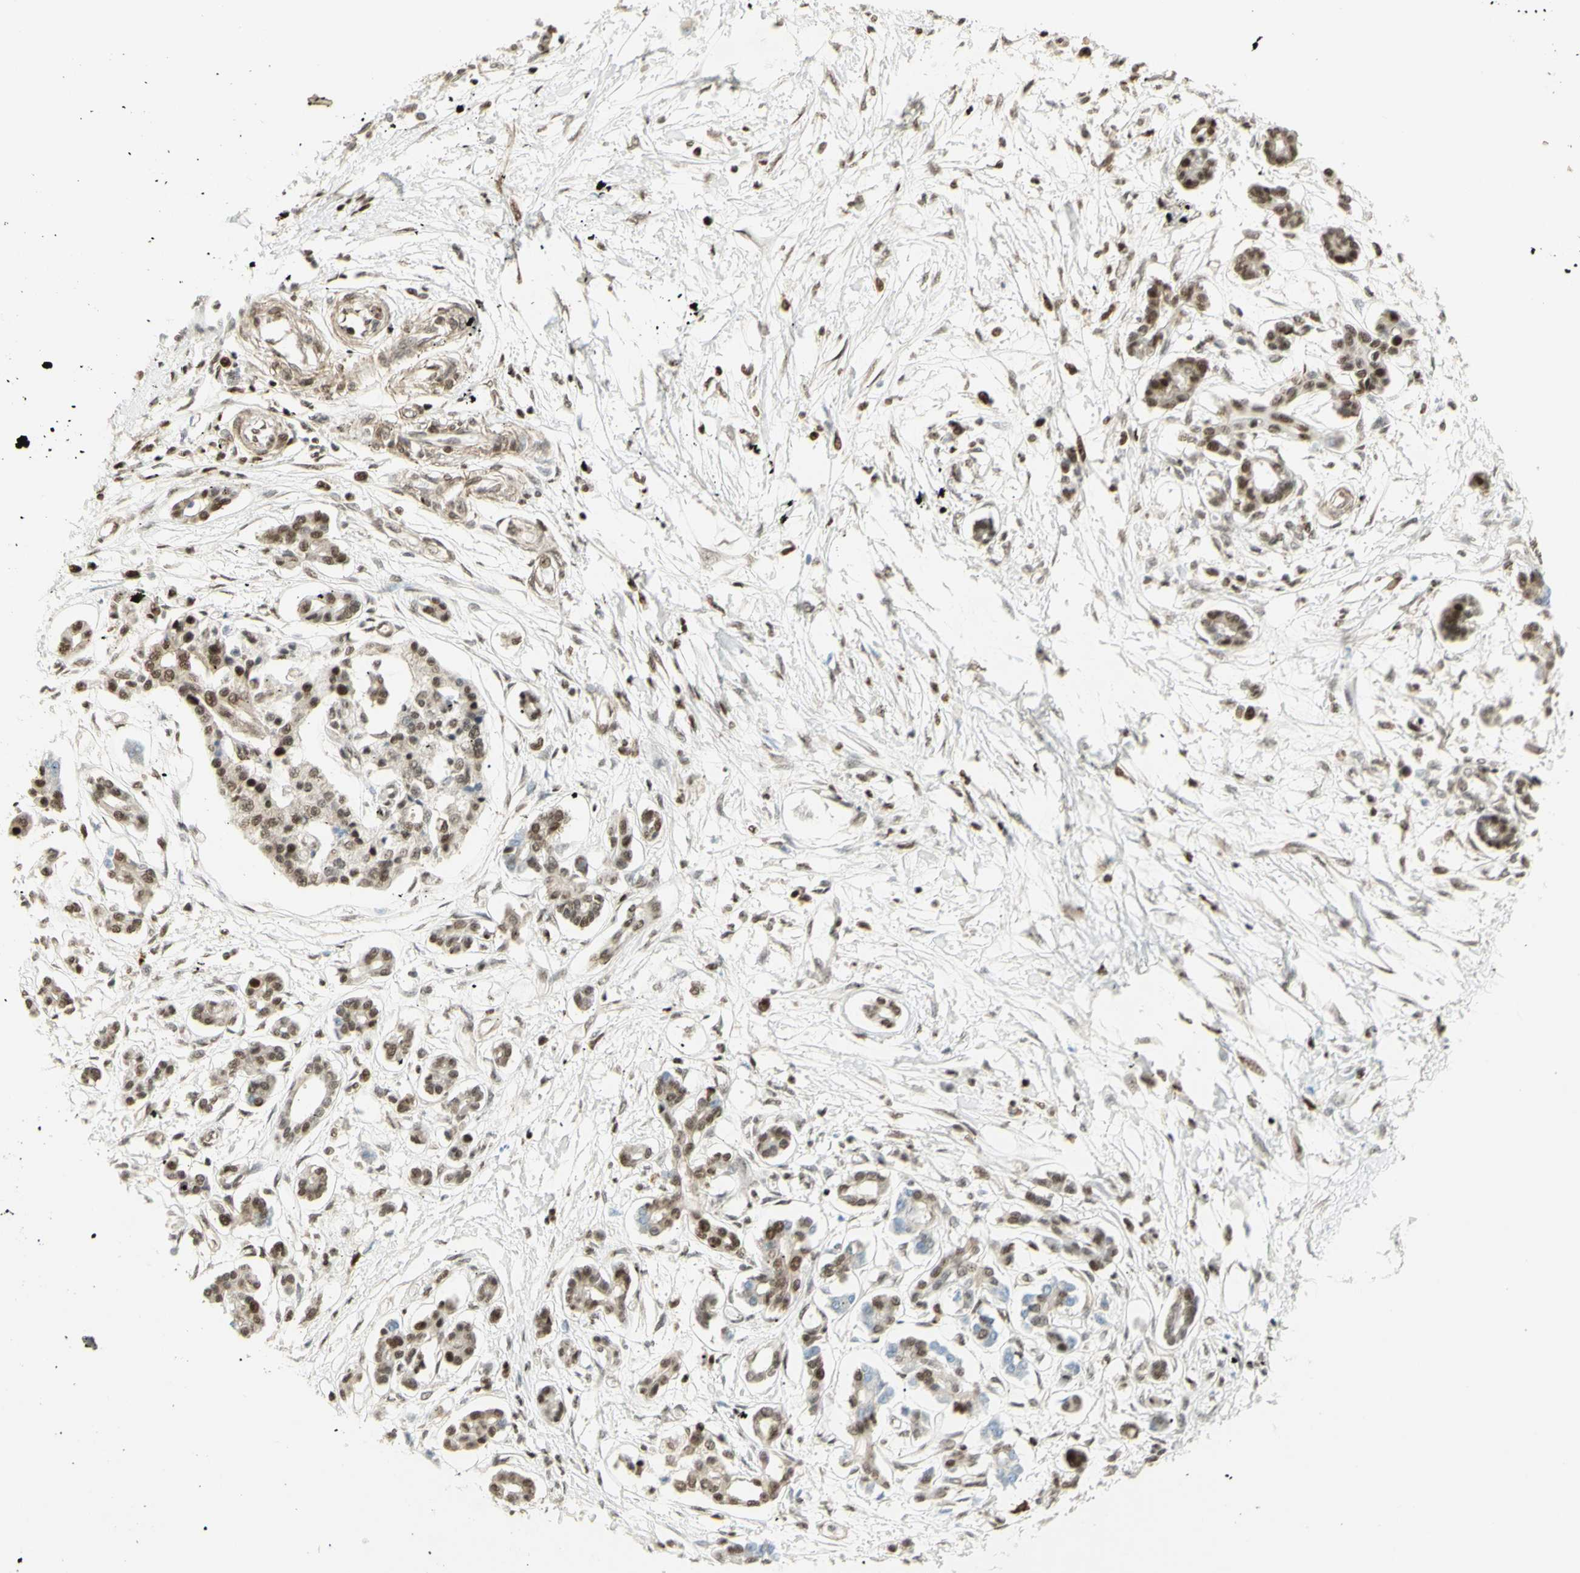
{"staining": {"intensity": "weak", "quantity": ">75%", "location": "nuclear"}, "tissue": "pancreatic cancer", "cell_type": "Tumor cells", "image_type": "cancer", "snomed": [{"axis": "morphology", "description": "Adenocarcinoma, NOS"}, {"axis": "topography", "description": "Pancreas"}], "caption": "Tumor cells reveal low levels of weak nuclear expression in about >75% of cells in human pancreatic cancer. (DAB = brown stain, brightfield microscopy at high magnification).", "gene": "ZMYM6", "patient": {"sex": "male", "age": 56}}